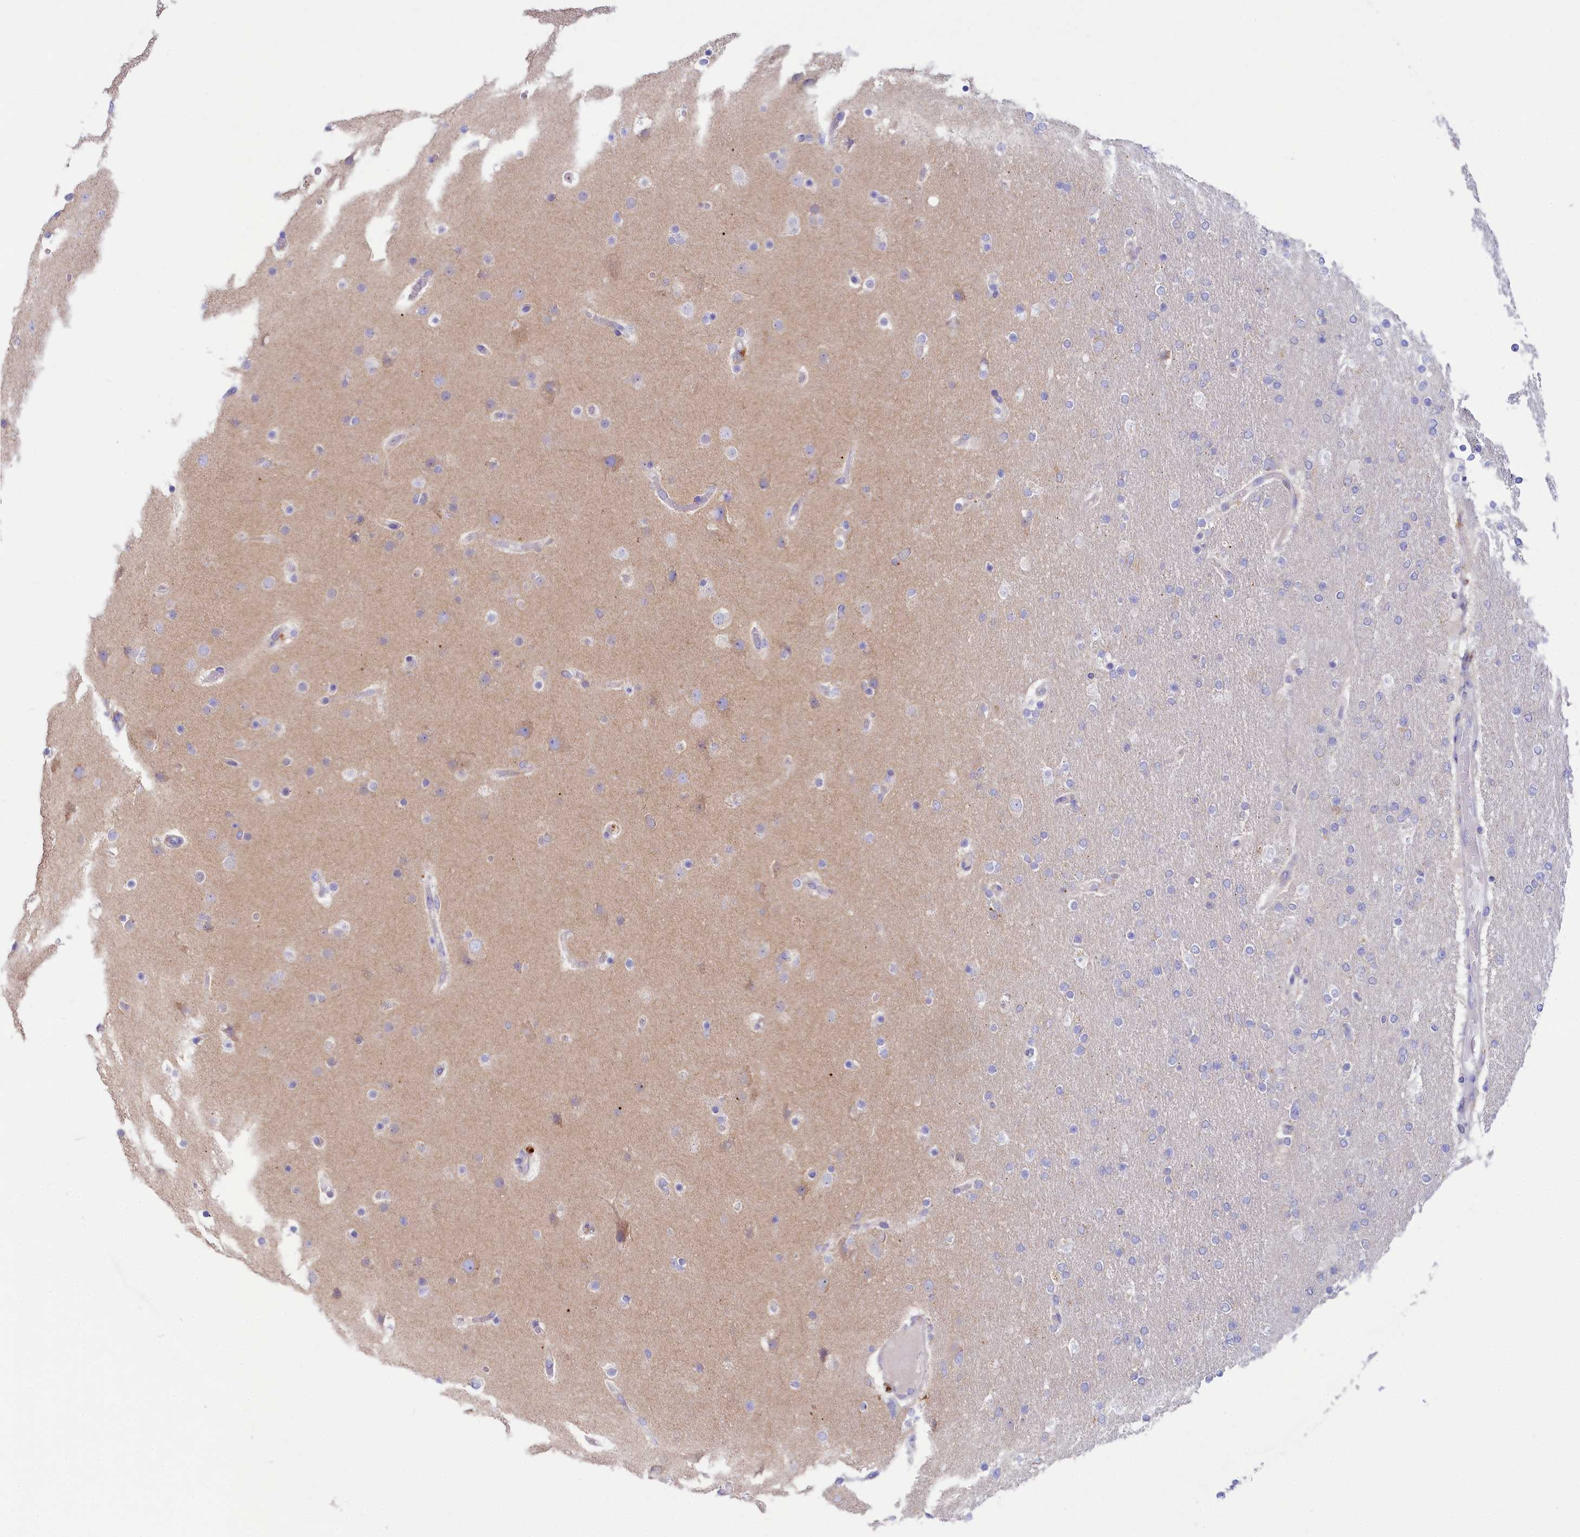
{"staining": {"intensity": "negative", "quantity": "none", "location": "none"}, "tissue": "glioma", "cell_type": "Tumor cells", "image_type": "cancer", "snomed": [{"axis": "morphology", "description": "Glioma, malignant, High grade"}, {"axis": "topography", "description": "Cerebral cortex"}], "caption": "DAB (3,3'-diaminobenzidine) immunohistochemical staining of human glioma displays no significant positivity in tumor cells.", "gene": "VPS26B", "patient": {"sex": "female", "age": 36}}